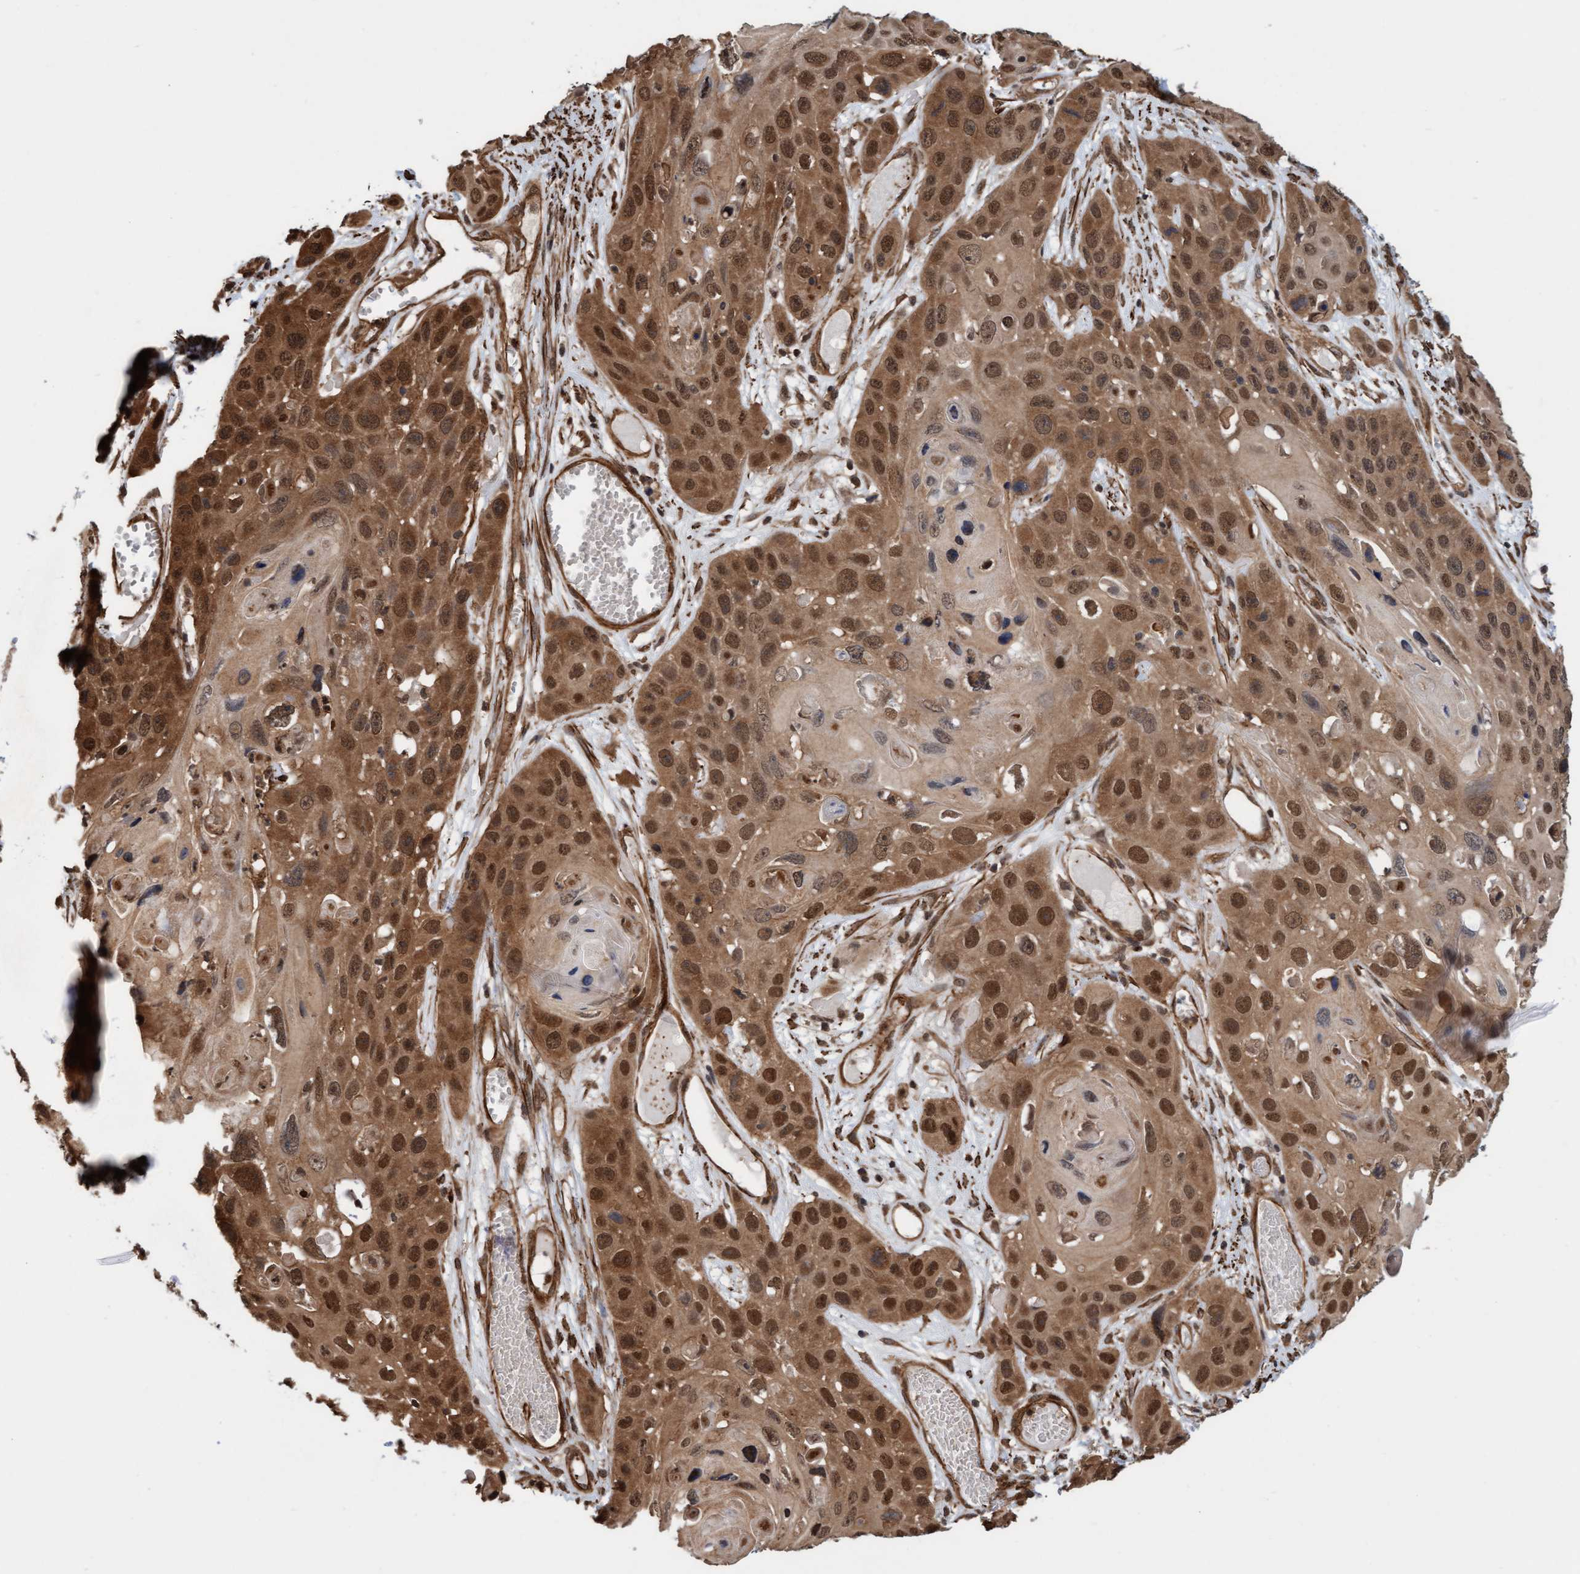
{"staining": {"intensity": "strong", "quantity": ">75%", "location": "cytoplasmic/membranous,nuclear"}, "tissue": "skin cancer", "cell_type": "Tumor cells", "image_type": "cancer", "snomed": [{"axis": "morphology", "description": "Squamous cell carcinoma, NOS"}, {"axis": "topography", "description": "Skin"}], "caption": "Squamous cell carcinoma (skin) tissue displays strong cytoplasmic/membranous and nuclear positivity in about >75% of tumor cells", "gene": "STXBP4", "patient": {"sex": "male", "age": 55}}